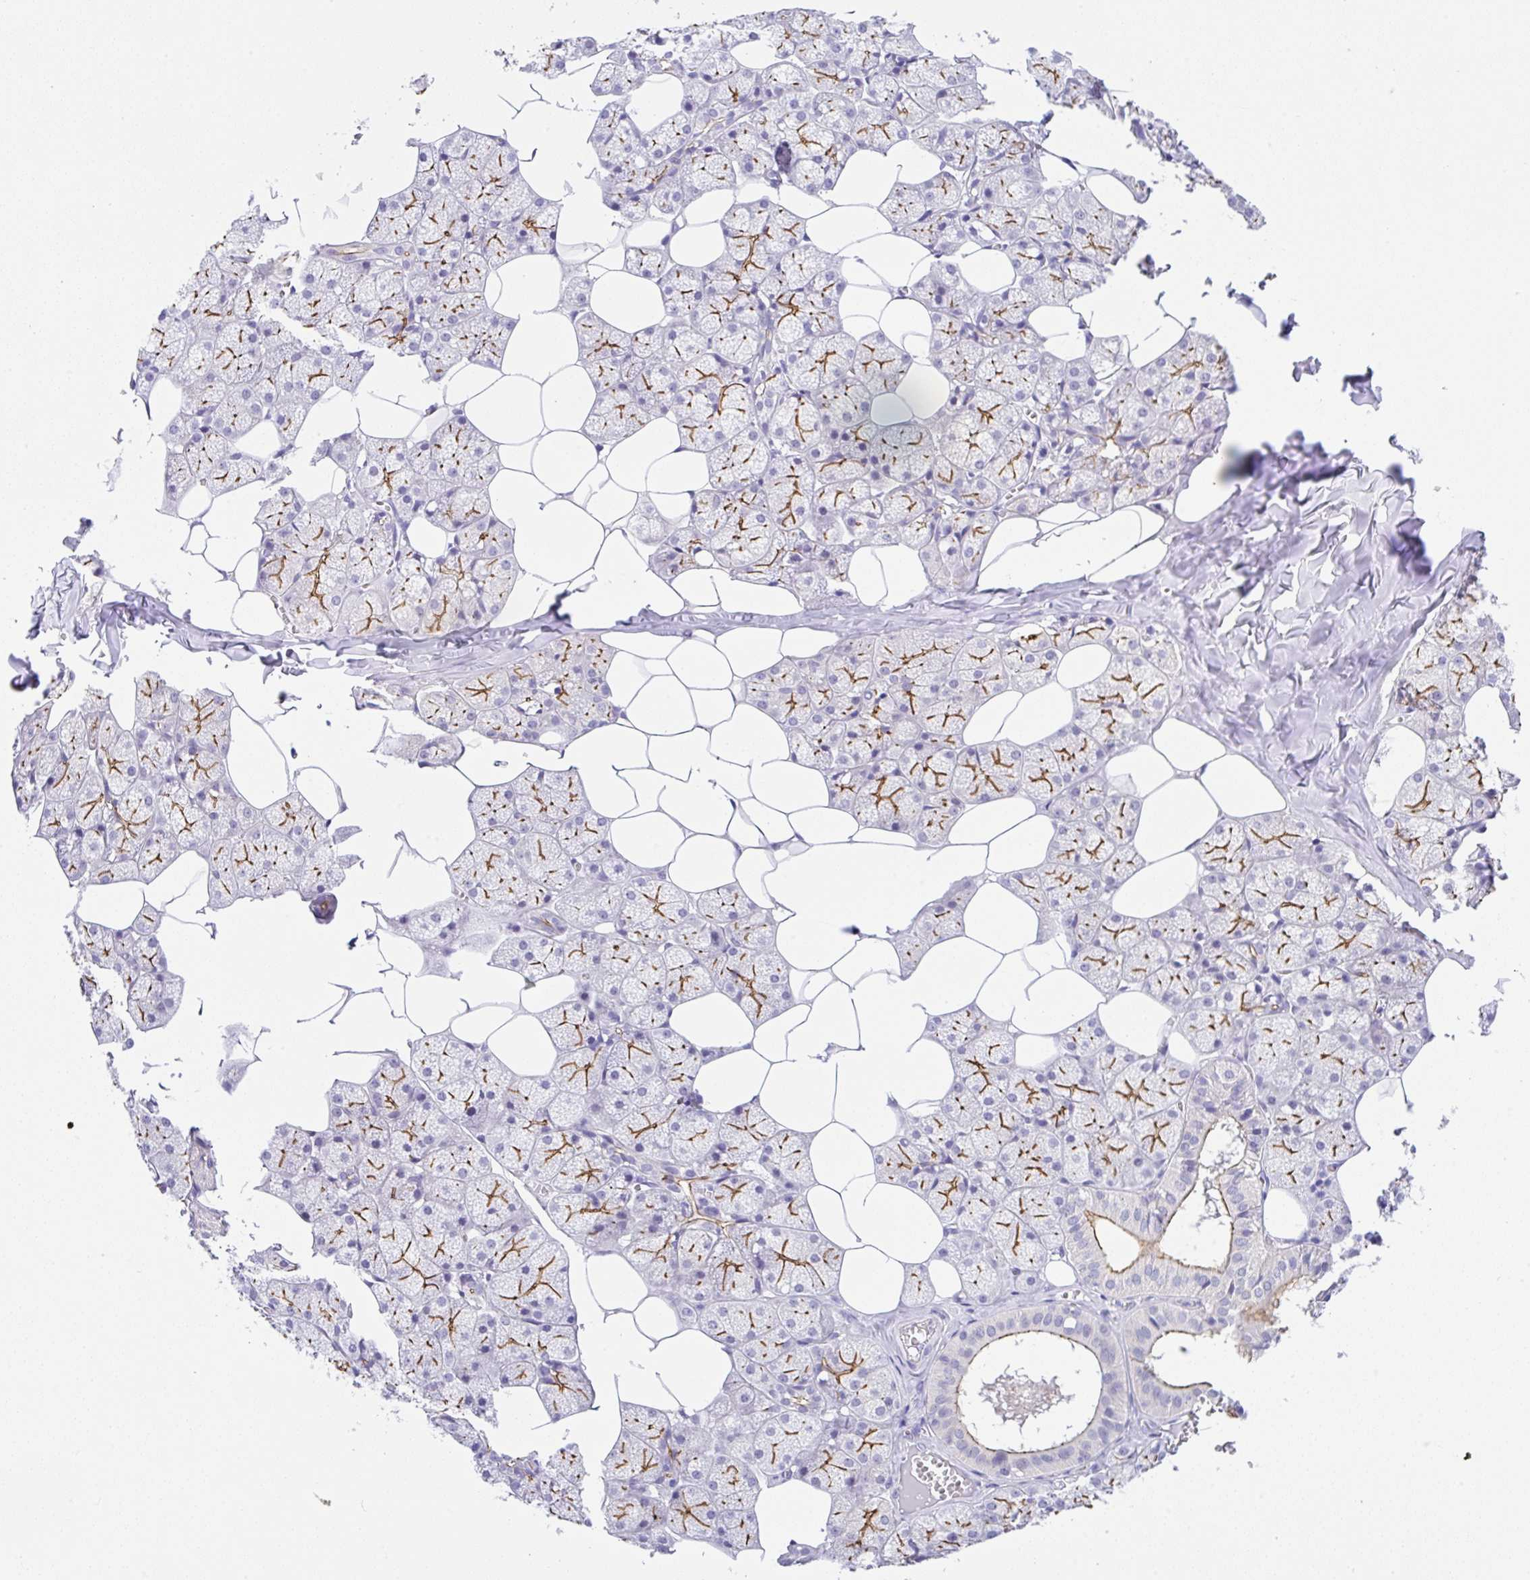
{"staining": {"intensity": "strong", "quantity": "25%-75%", "location": "cytoplasmic/membranous"}, "tissue": "salivary gland", "cell_type": "Glandular cells", "image_type": "normal", "snomed": [{"axis": "morphology", "description": "Normal tissue, NOS"}, {"axis": "topography", "description": "Salivary gland"}, {"axis": "topography", "description": "Peripheral nerve tissue"}], "caption": "An immunohistochemistry image of benign tissue is shown. Protein staining in brown shows strong cytoplasmic/membranous positivity in salivary gland within glandular cells. The protein is stained brown, and the nuclei are stained in blue (DAB (3,3'-diaminobenzidine) IHC with brightfield microscopy, high magnification).", "gene": "CGNL1", "patient": {"sex": "male", "age": 38}}